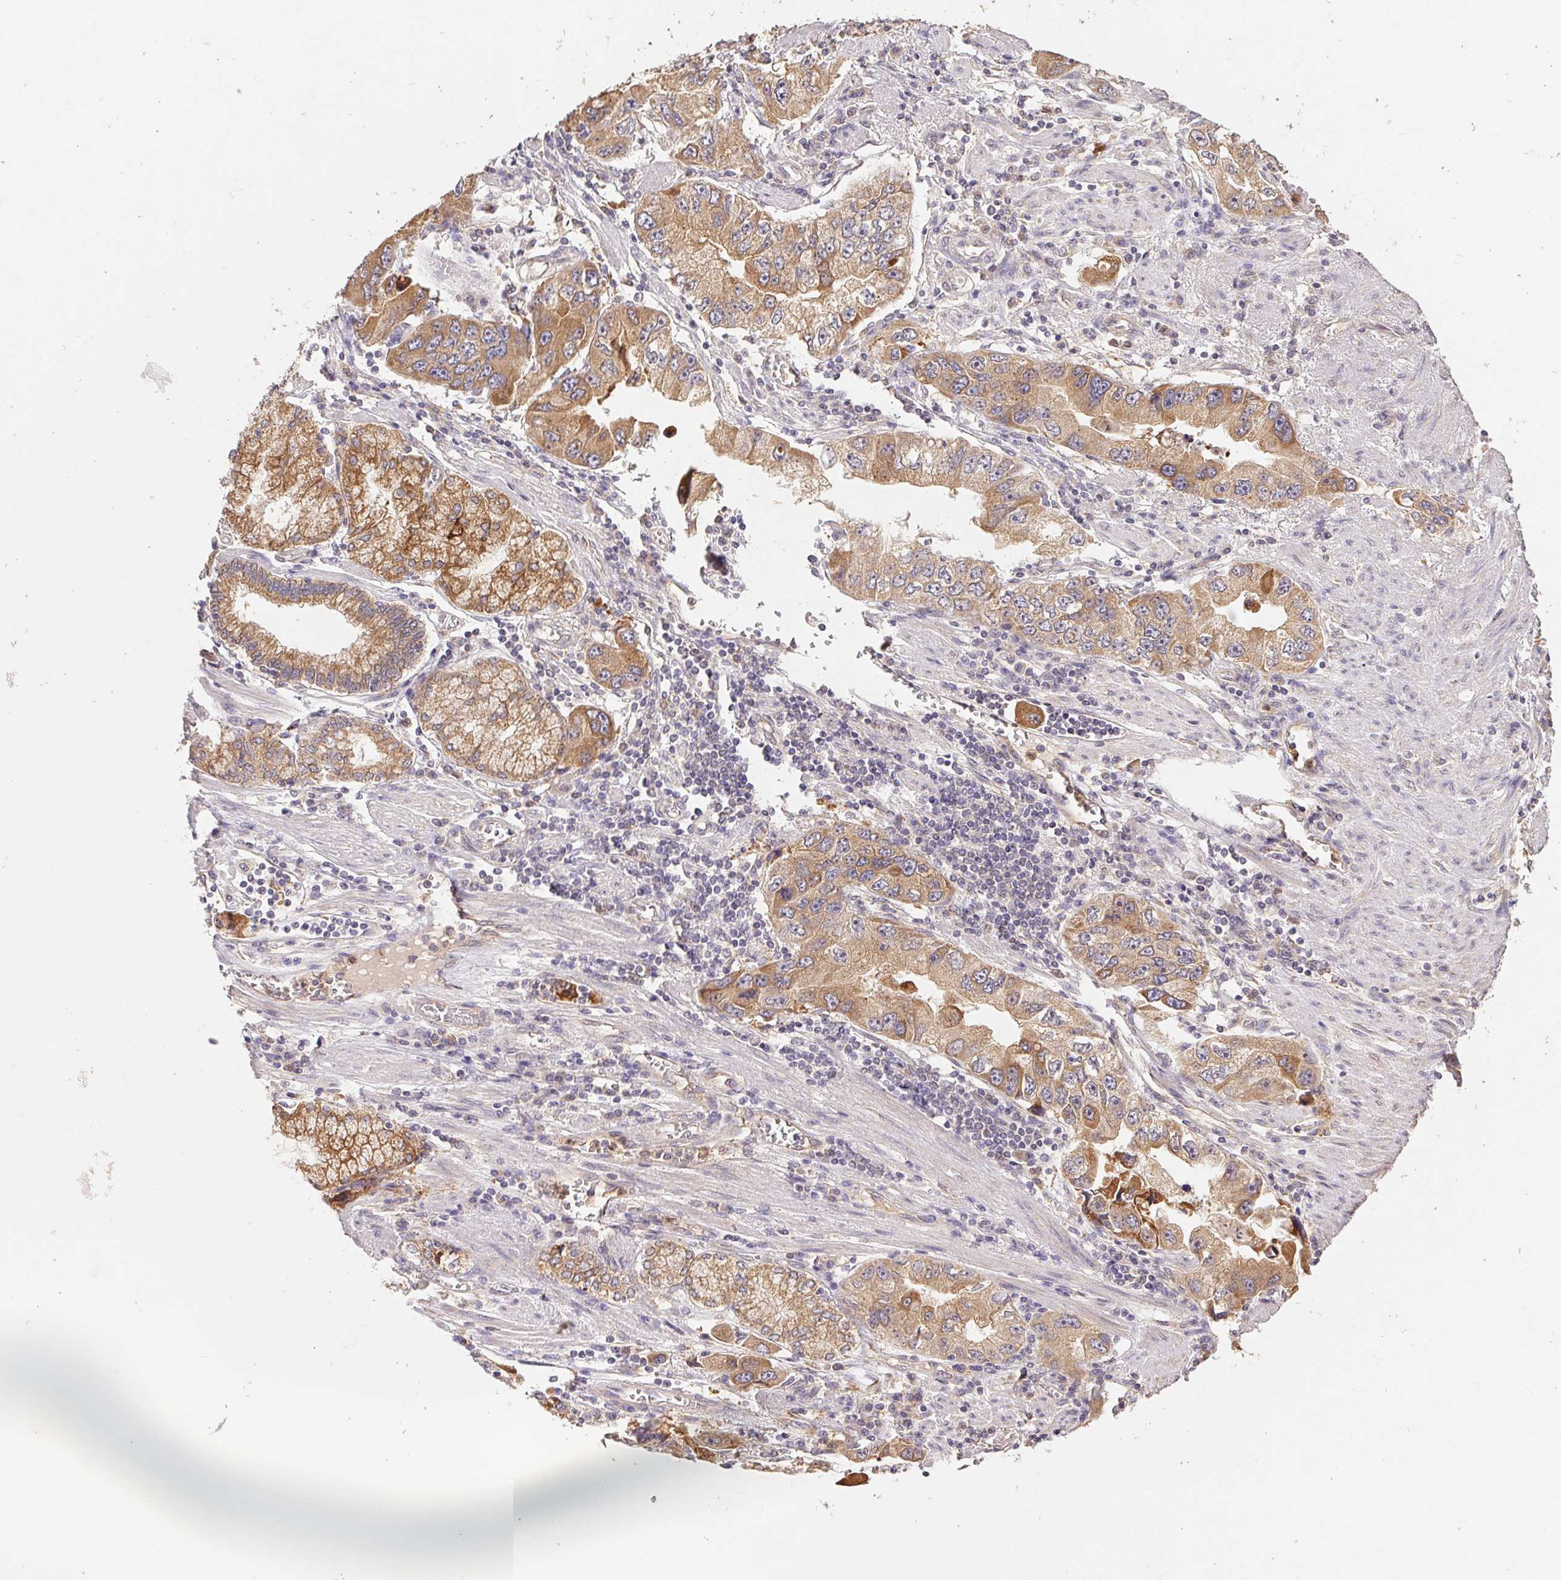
{"staining": {"intensity": "moderate", "quantity": ">75%", "location": "cytoplasmic/membranous"}, "tissue": "stomach cancer", "cell_type": "Tumor cells", "image_type": "cancer", "snomed": [{"axis": "morphology", "description": "Adenocarcinoma, NOS"}, {"axis": "topography", "description": "Stomach, lower"}], "caption": "High-magnification brightfield microscopy of adenocarcinoma (stomach) stained with DAB (brown) and counterstained with hematoxylin (blue). tumor cells exhibit moderate cytoplasmic/membranous staining is appreciated in approximately>75% of cells.", "gene": "RAB11A", "patient": {"sex": "female", "age": 93}}